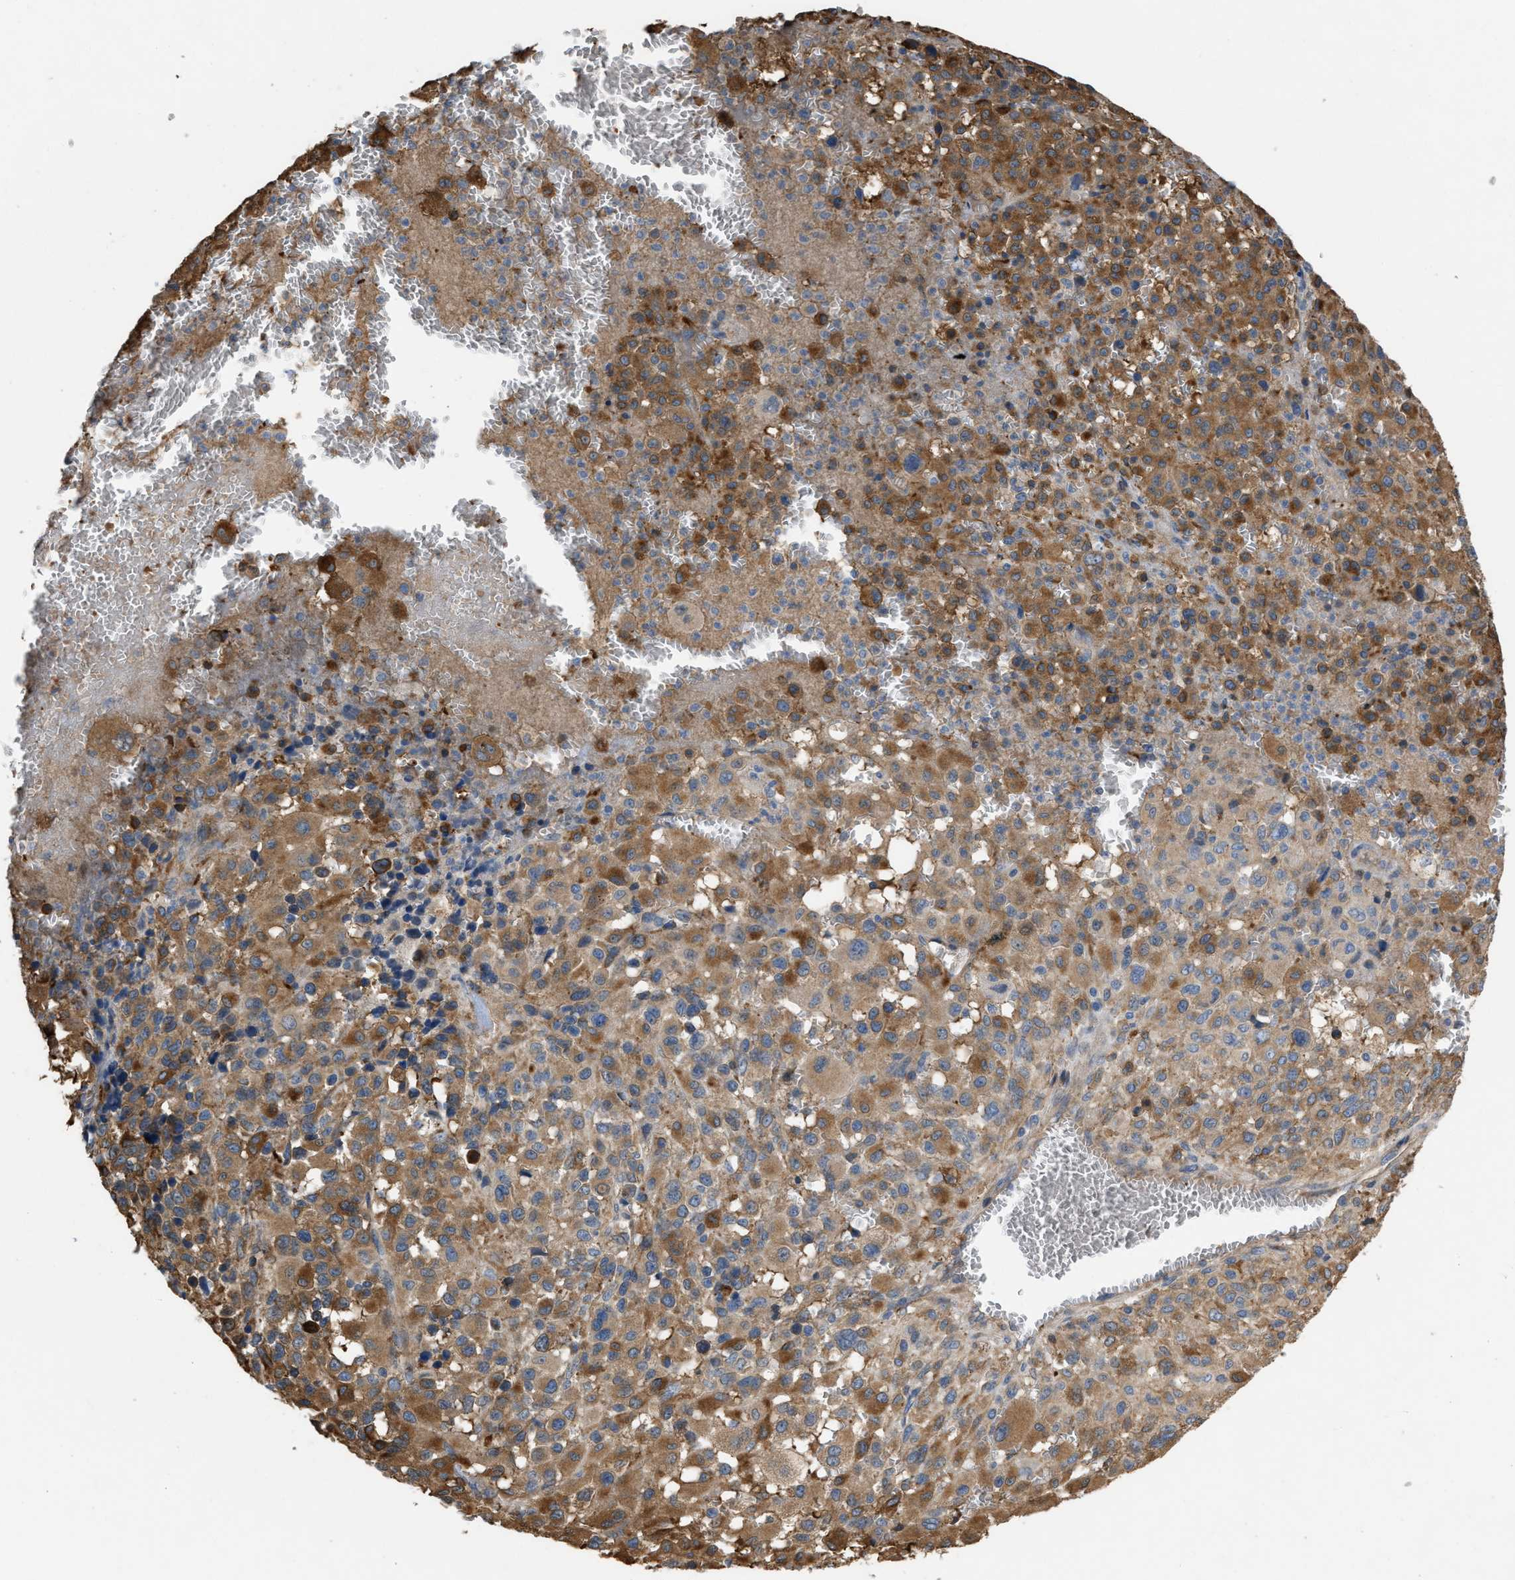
{"staining": {"intensity": "moderate", "quantity": ">75%", "location": "cytoplasmic/membranous"}, "tissue": "melanoma", "cell_type": "Tumor cells", "image_type": "cancer", "snomed": [{"axis": "morphology", "description": "Malignant melanoma, Metastatic site"}, {"axis": "topography", "description": "Skin"}], "caption": "Immunohistochemical staining of malignant melanoma (metastatic site) shows medium levels of moderate cytoplasmic/membranous positivity in about >75% of tumor cells.", "gene": "SLC4A11", "patient": {"sex": "female", "age": 74}}